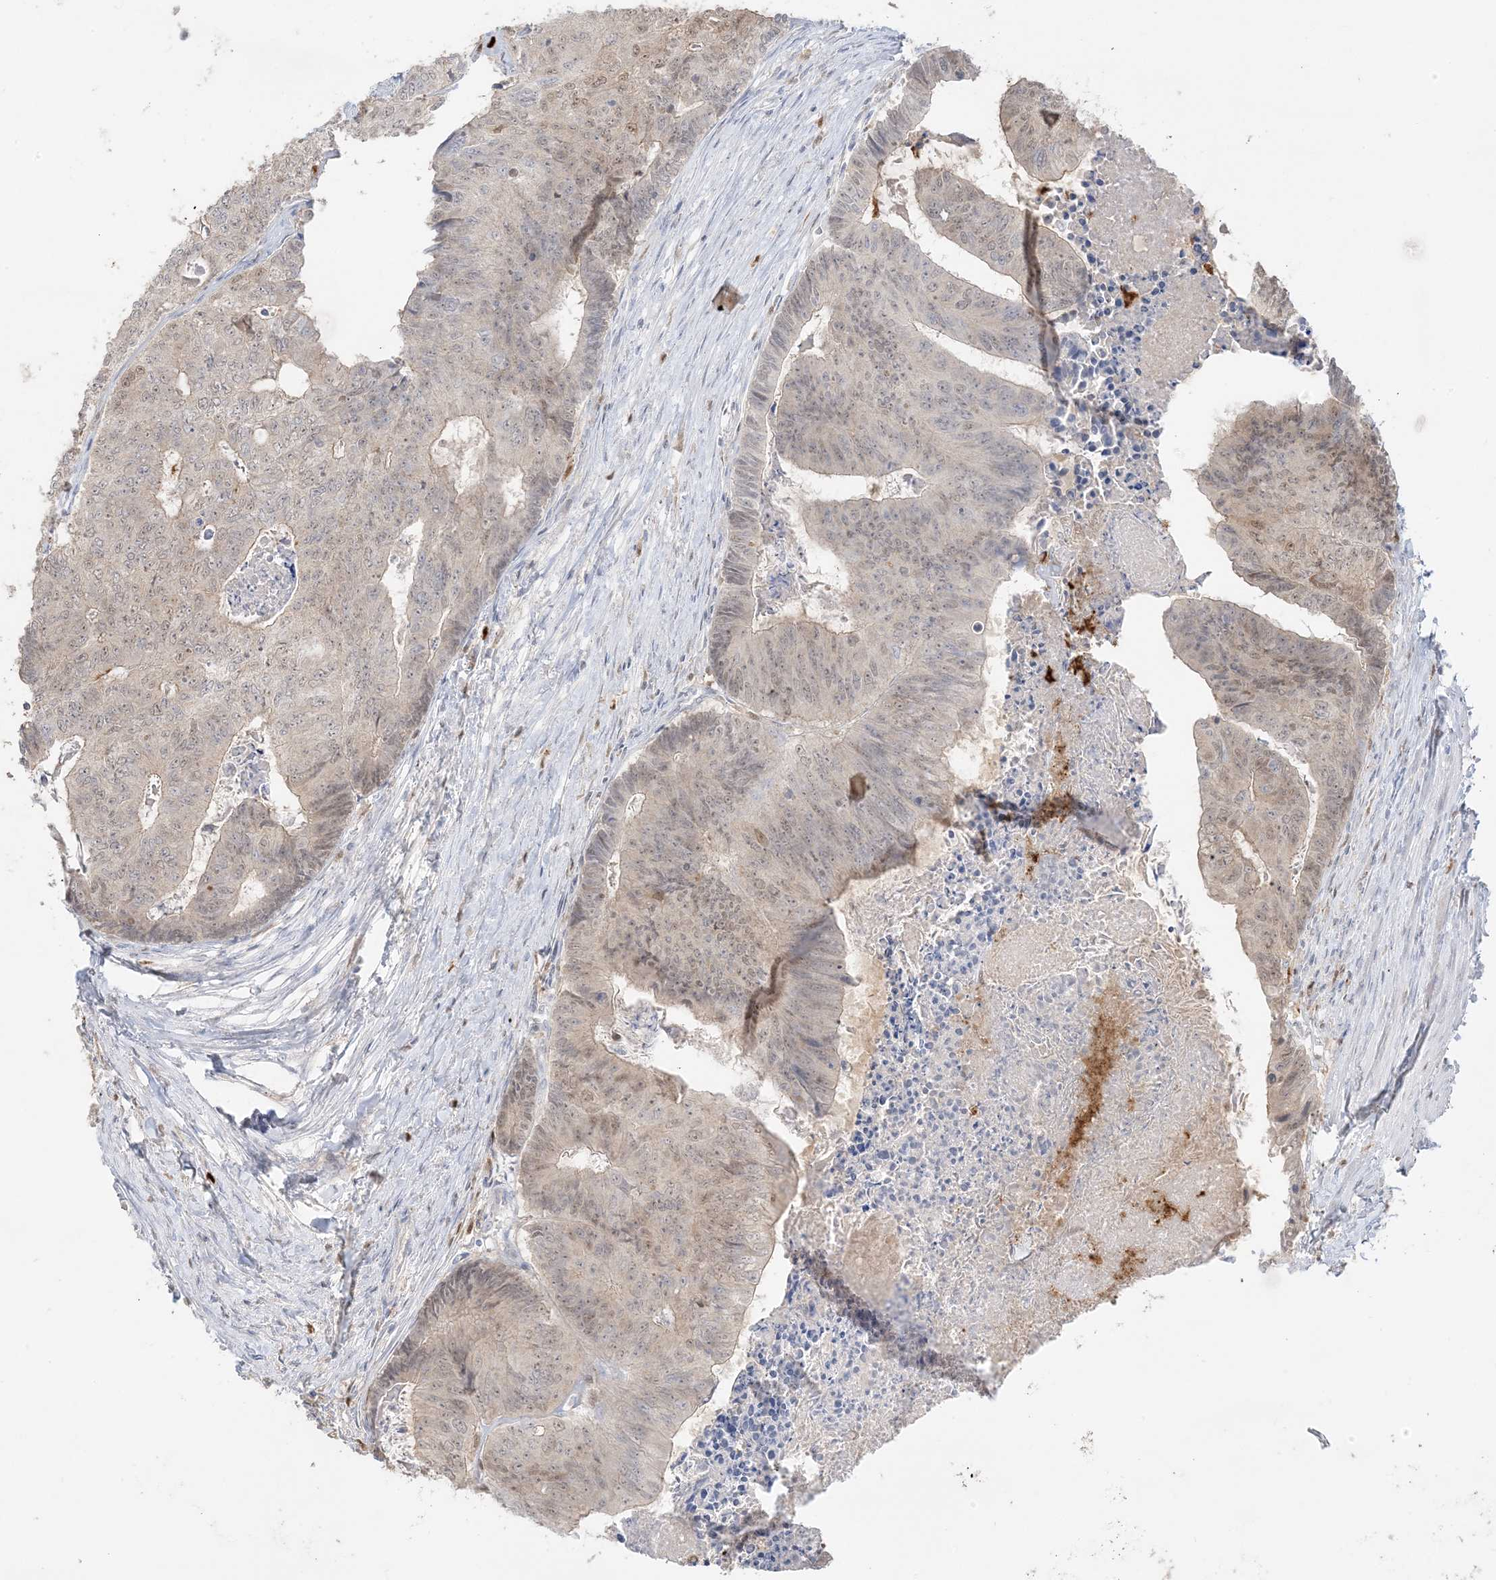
{"staining": {"intensity": "weak", "quantity": "25%-75%", "location": "cytoplasmic/membranous,nuclear"}, "tissue": "colorectal cancer", "cell_type": "Tumor cells", "image_type": "cancer", "snomed": [{"axis": "morphology", "description": "Adenocarcinoma, NOS"}, {"axis": "topography", "description": "Colon"}], "caption": "Immunohistochemical staining of colorectal adenocarcinoma shows weak cytoplasmic/membranous and nuclear protein expression in approximately 25%-75% of tumor cells.", "gene": "GCA", "patient": {"sex": "female", "age": 67}}